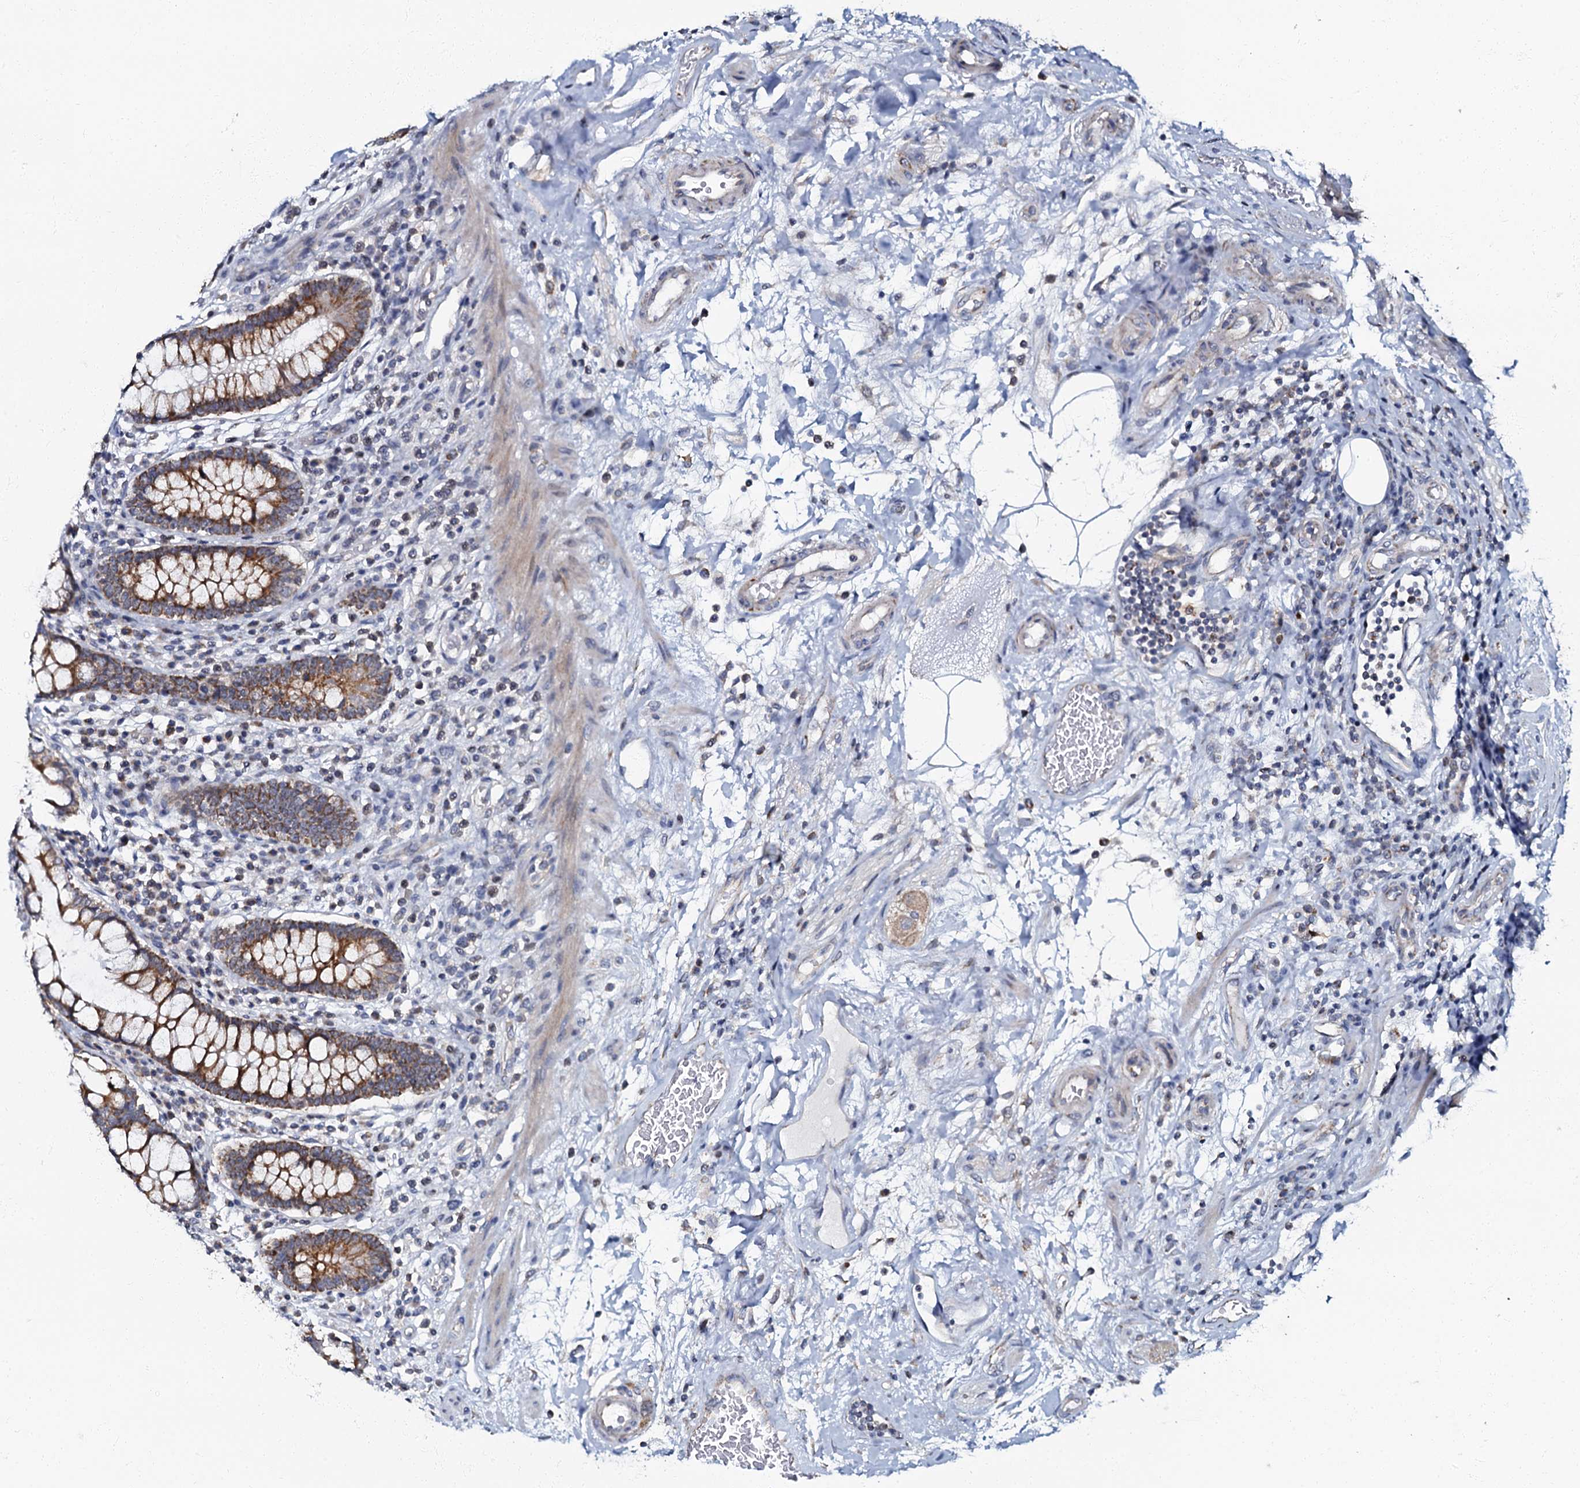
{"staining": {"intensity": "negative", "quantity": "none", "location": "none"}, "tissue": "colon", "cell_type": "Endothelial cells", "image_type": "normal", "snomed": [{"axis": "morphology", "description": "Normal tissue, NOS"}, {"axis": "topography", "description": "Colon"}], "caption": "DAB (3,3'-diaminobenzidine) immunohistochemical staining of normal colon exhibits no significant staining in endothelial cells.", "gene": "MRPL51", "patient": {"sex": "female", "age": 79}}